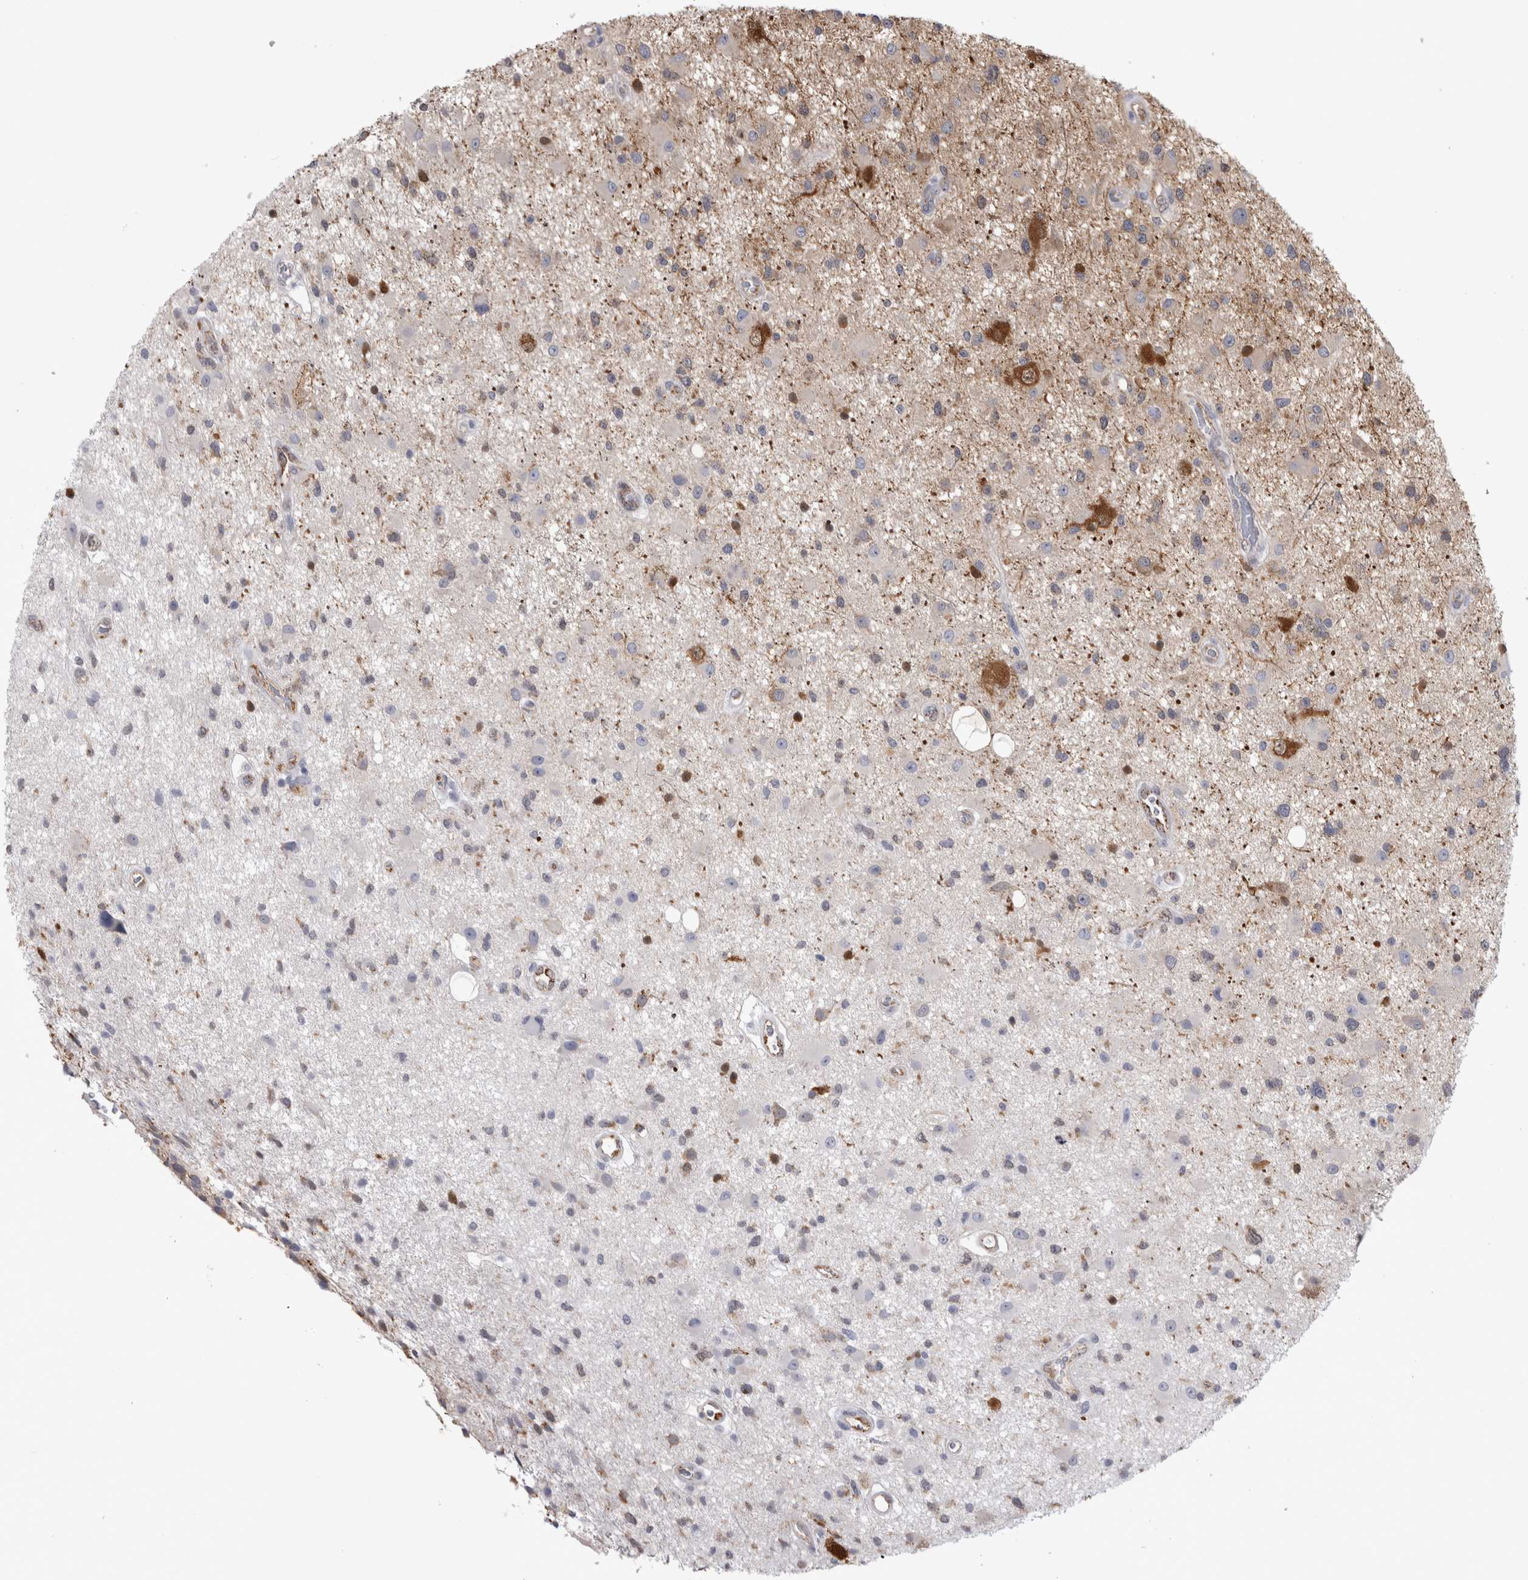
{"staining": {"intensity": "weak", "quantity": "25%-75%", "location": "cytoplasmic/membranous"}, "tissue": "glioma", "cell_type": "Tumor cells", "image_type": "cancer", "snomed": [{"axis": "morphology", "description": "Glioma, malignant, High grade"}, {"axis": "topography", "description": "Brain"}], "caption": "Glioma was stained to show a protein in brown. There is low levels of weak cytoplasmic/membranous positivity in about 25%-75% of tumor cells.", "gene": "ACOT7", "patient": {"sex": "male", "age": 33}}